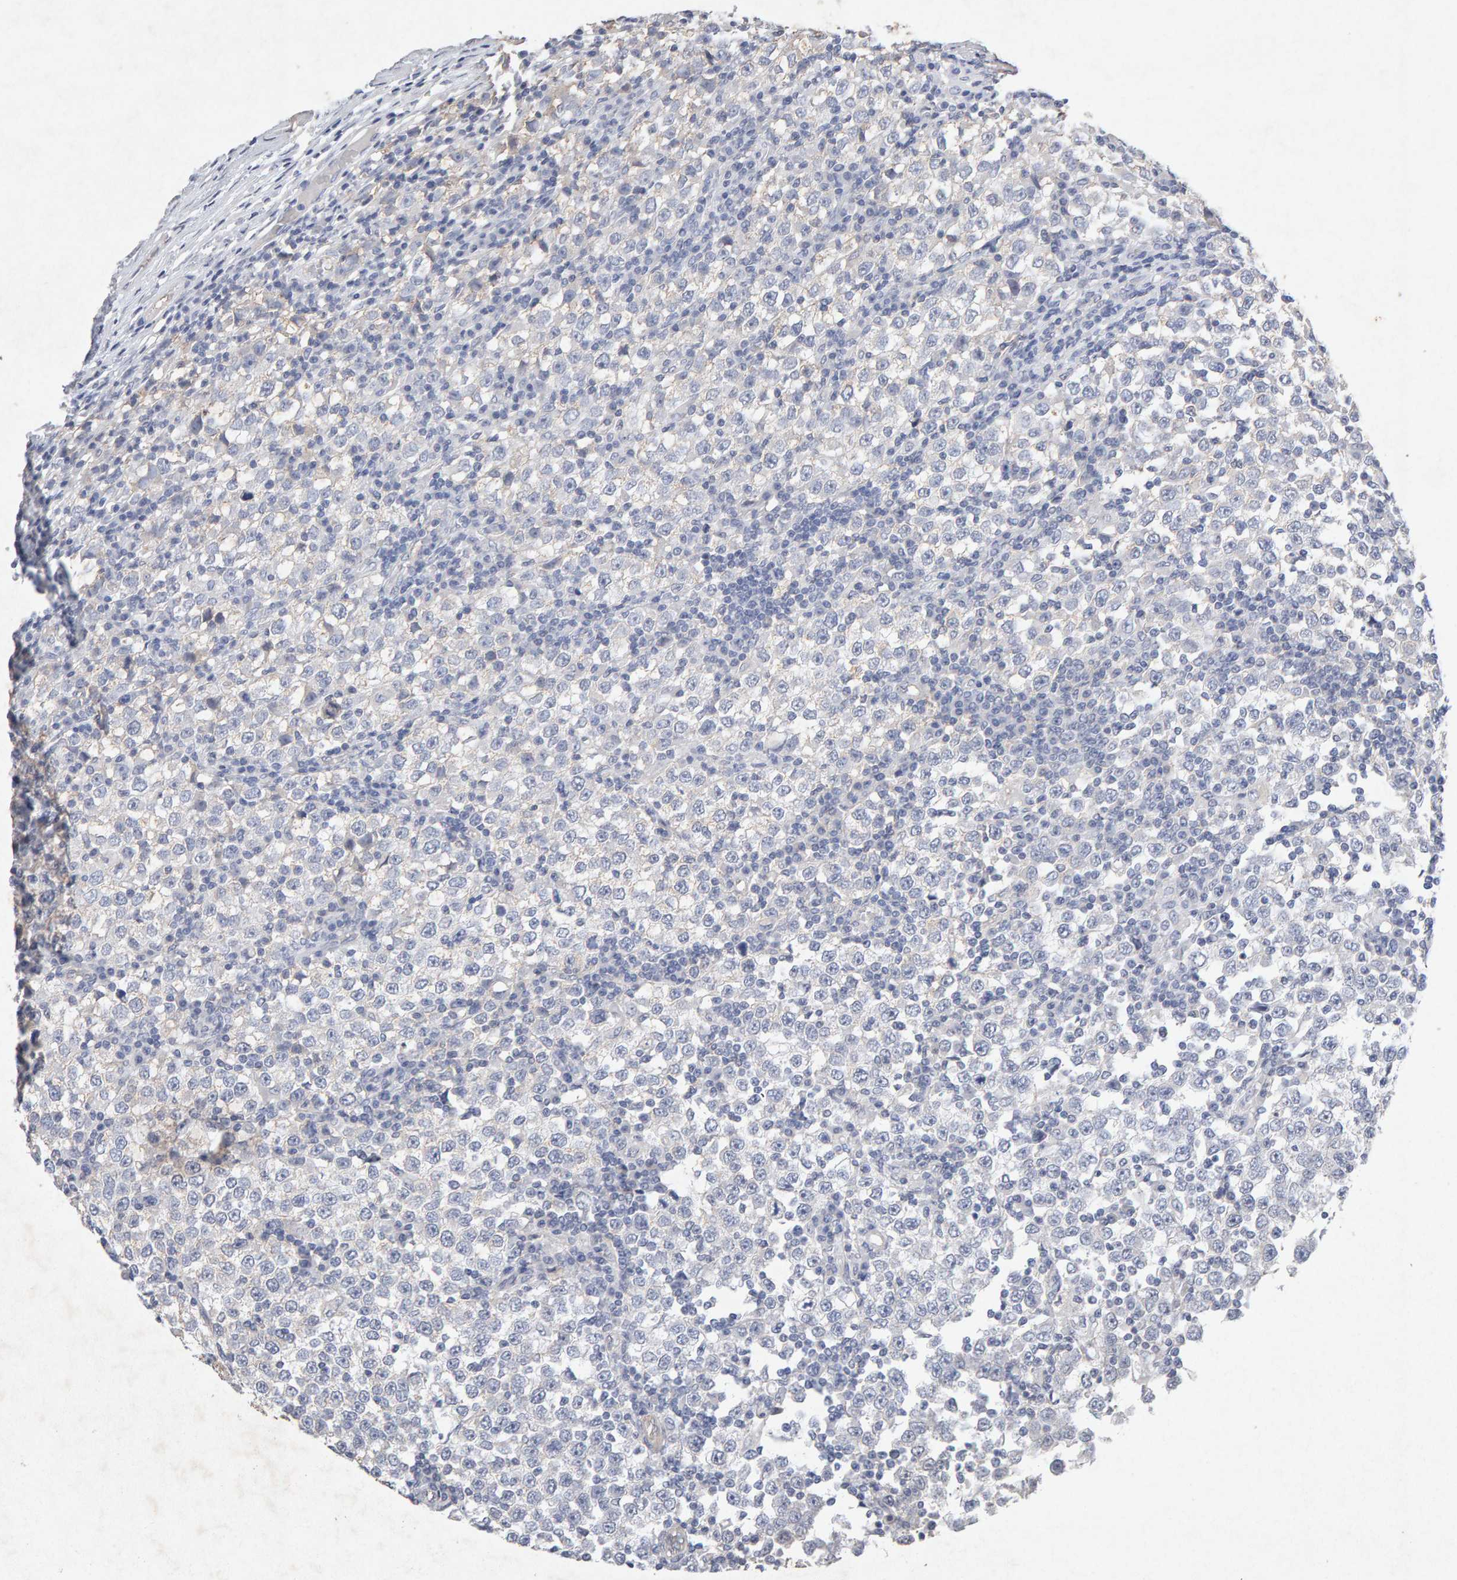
{"staining": {"intensity": "negative", "quantity": "none", "location": "none"}, "tissue": "testis cancer", "cell_type": "Tumor cells", "image_type": "cancer", "snomed": [{"axis": "morphology", "description": "Seminoma, NOS"}, {"axis": "topography", "description": "Testis"}], "caption": "Tumor cells show no significant protein positivity in testis cancer (seminoma).", "gene": "PTPRM", "patient": {"sex": "male", "age": 65}}